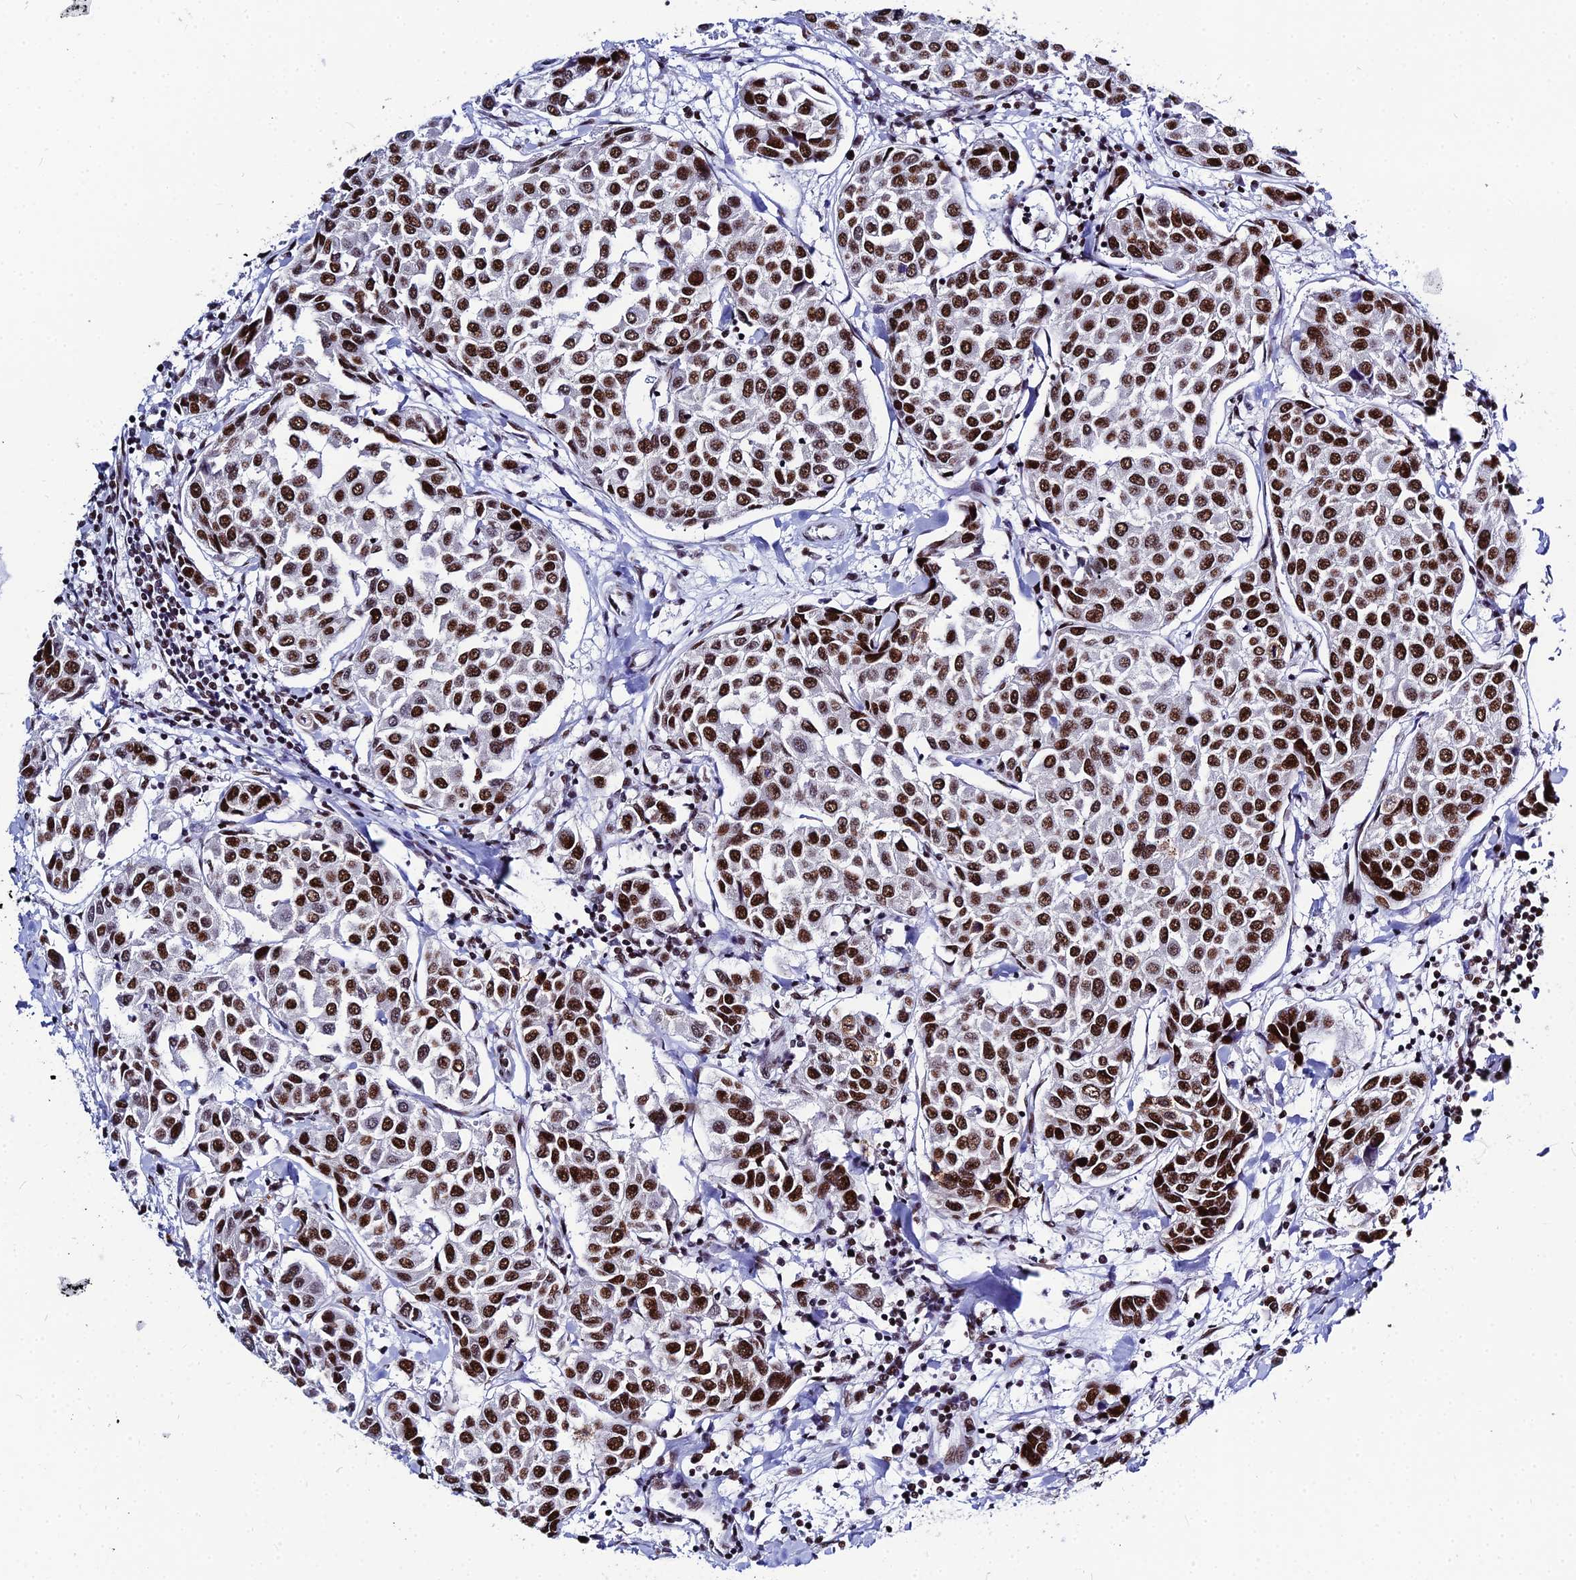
{"staining": {"intensity": "moderate", "quantity": ">75%", "location": "nuclear"}, "tissue": "breast cancer", "cell_type": "Tumor cells", "image_type": "cancer", "snomed": [{"axis": "morphology", "description": "Duct carcinoma"}, {"axis": "topography", "description": "Breast"}], "caption": "Protein expression analysis of human breast invasive ductal carcinoma reveals moderate nuclear expression in about >75% of tumor cells.", "gene": "HNRNPH1", "patient": {"sex": "female", "age": 55}}